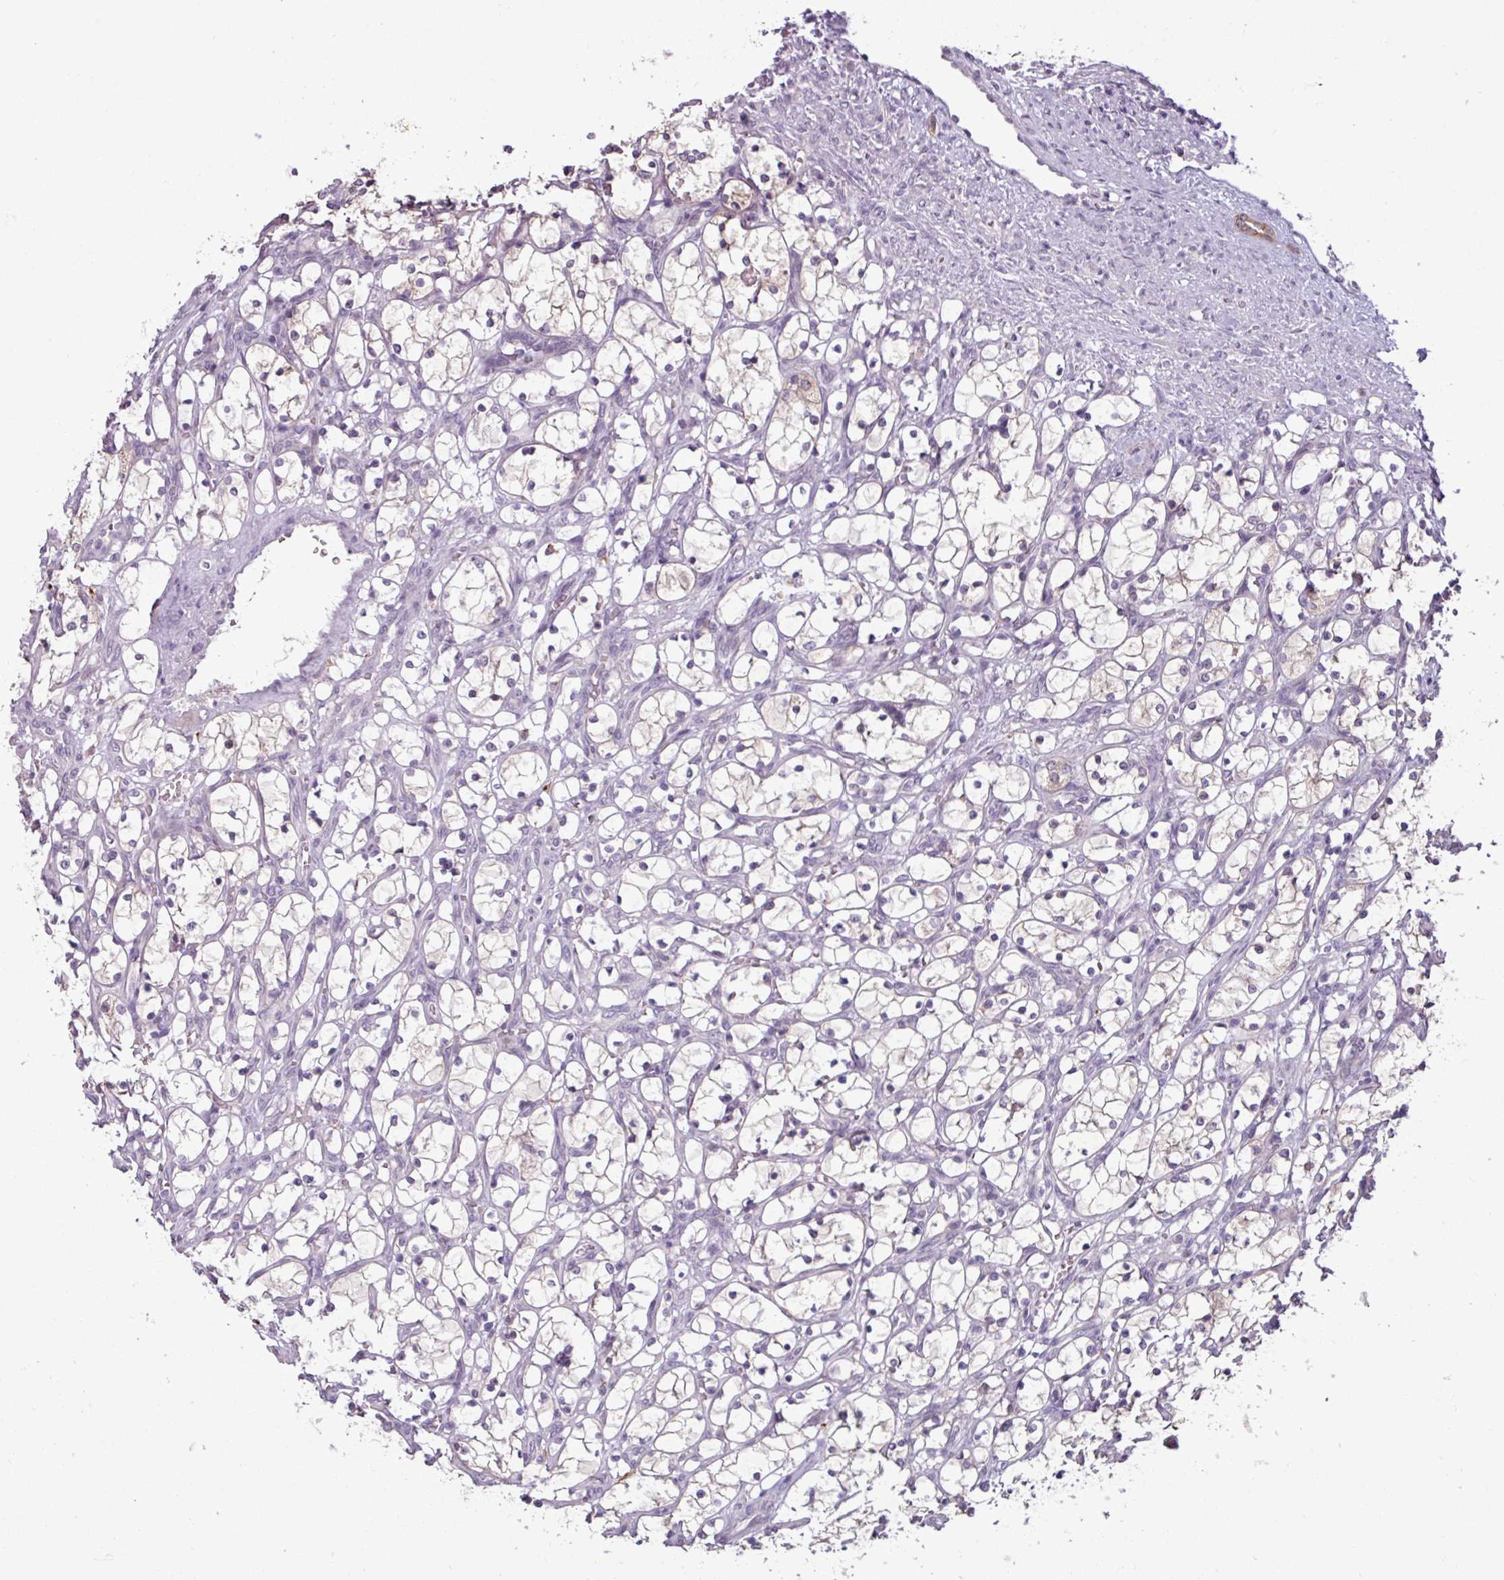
{"staining": {"intensity": "negative", "quantity": "none", "location": "none"}, "tissue": "renal cancer", "cell_type": "Tumor cells", "image_type": "cancer", "snomed": [{"axis": "morphology", "description": "Adenocarcinoma, NOS"}, {"axis": "topography", "description": "Kidney"}], "caption": "Immunohistochemistry micrograph of neoplastic tissue: human renal cancer stained with DAB shows no significant protein staining in tumor cells.", "gene": "PNMA6A", "patient": {"sex": "female", "age": 69}}